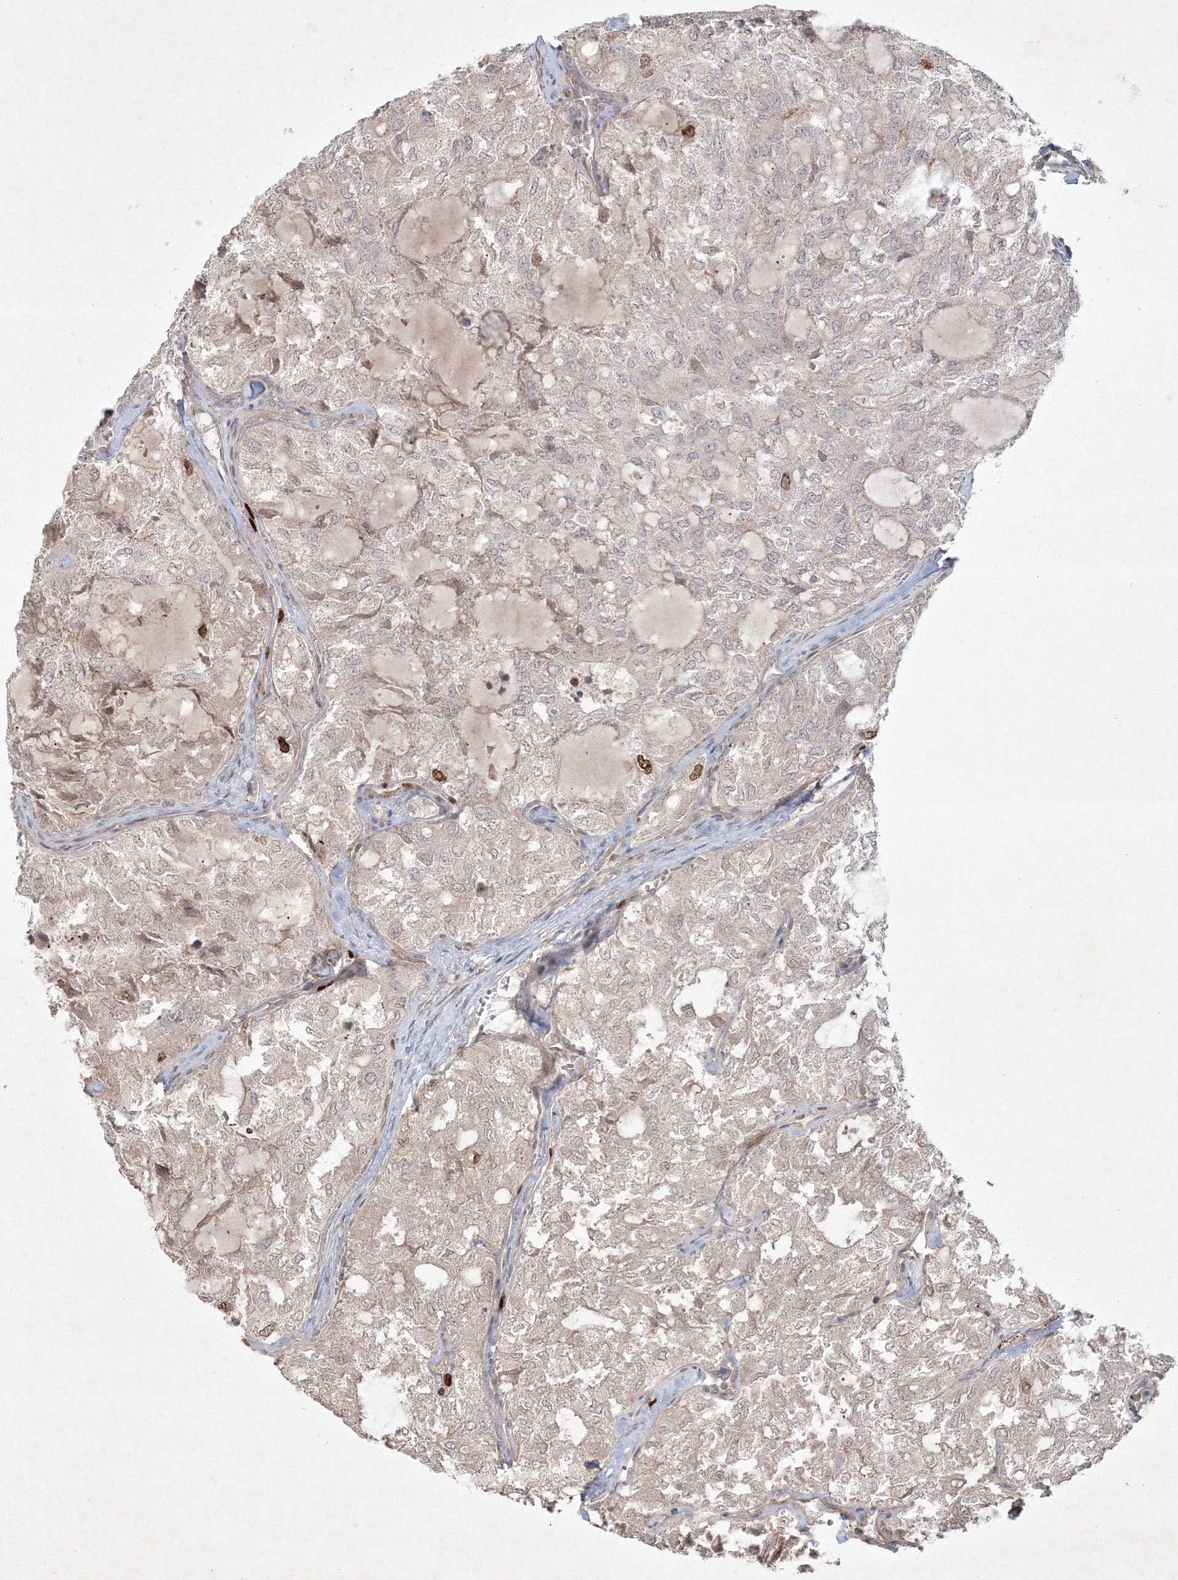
{"staining": {"intensity": "strong", "quantity": "<25%", "location": "nuclear"}, "tissue": "thyroid cancer", "cell_type": "Tumor cells", "image_type": "cancer", "snomed": [{"axis": "morphology", "description": "Follicular adenoma carcinoma, NOS"}, {"axis": "topography", "description": "Thyroid gland"}], "caption": "Immunohistochemistry (IHC) staining of thyroid cancer, which exhibits medium levels of strong nuclear positivity in about <25% of tumor cells indicating strong nuclear protein staining. The staining was performed using DAB (3,3'-diaminobenzidine) (brown) for protein detection and nuclei were counterstained in hematoxylin (blue).", "gene": "KIF20A", "patient": {"sex": "male", "age": 75}}